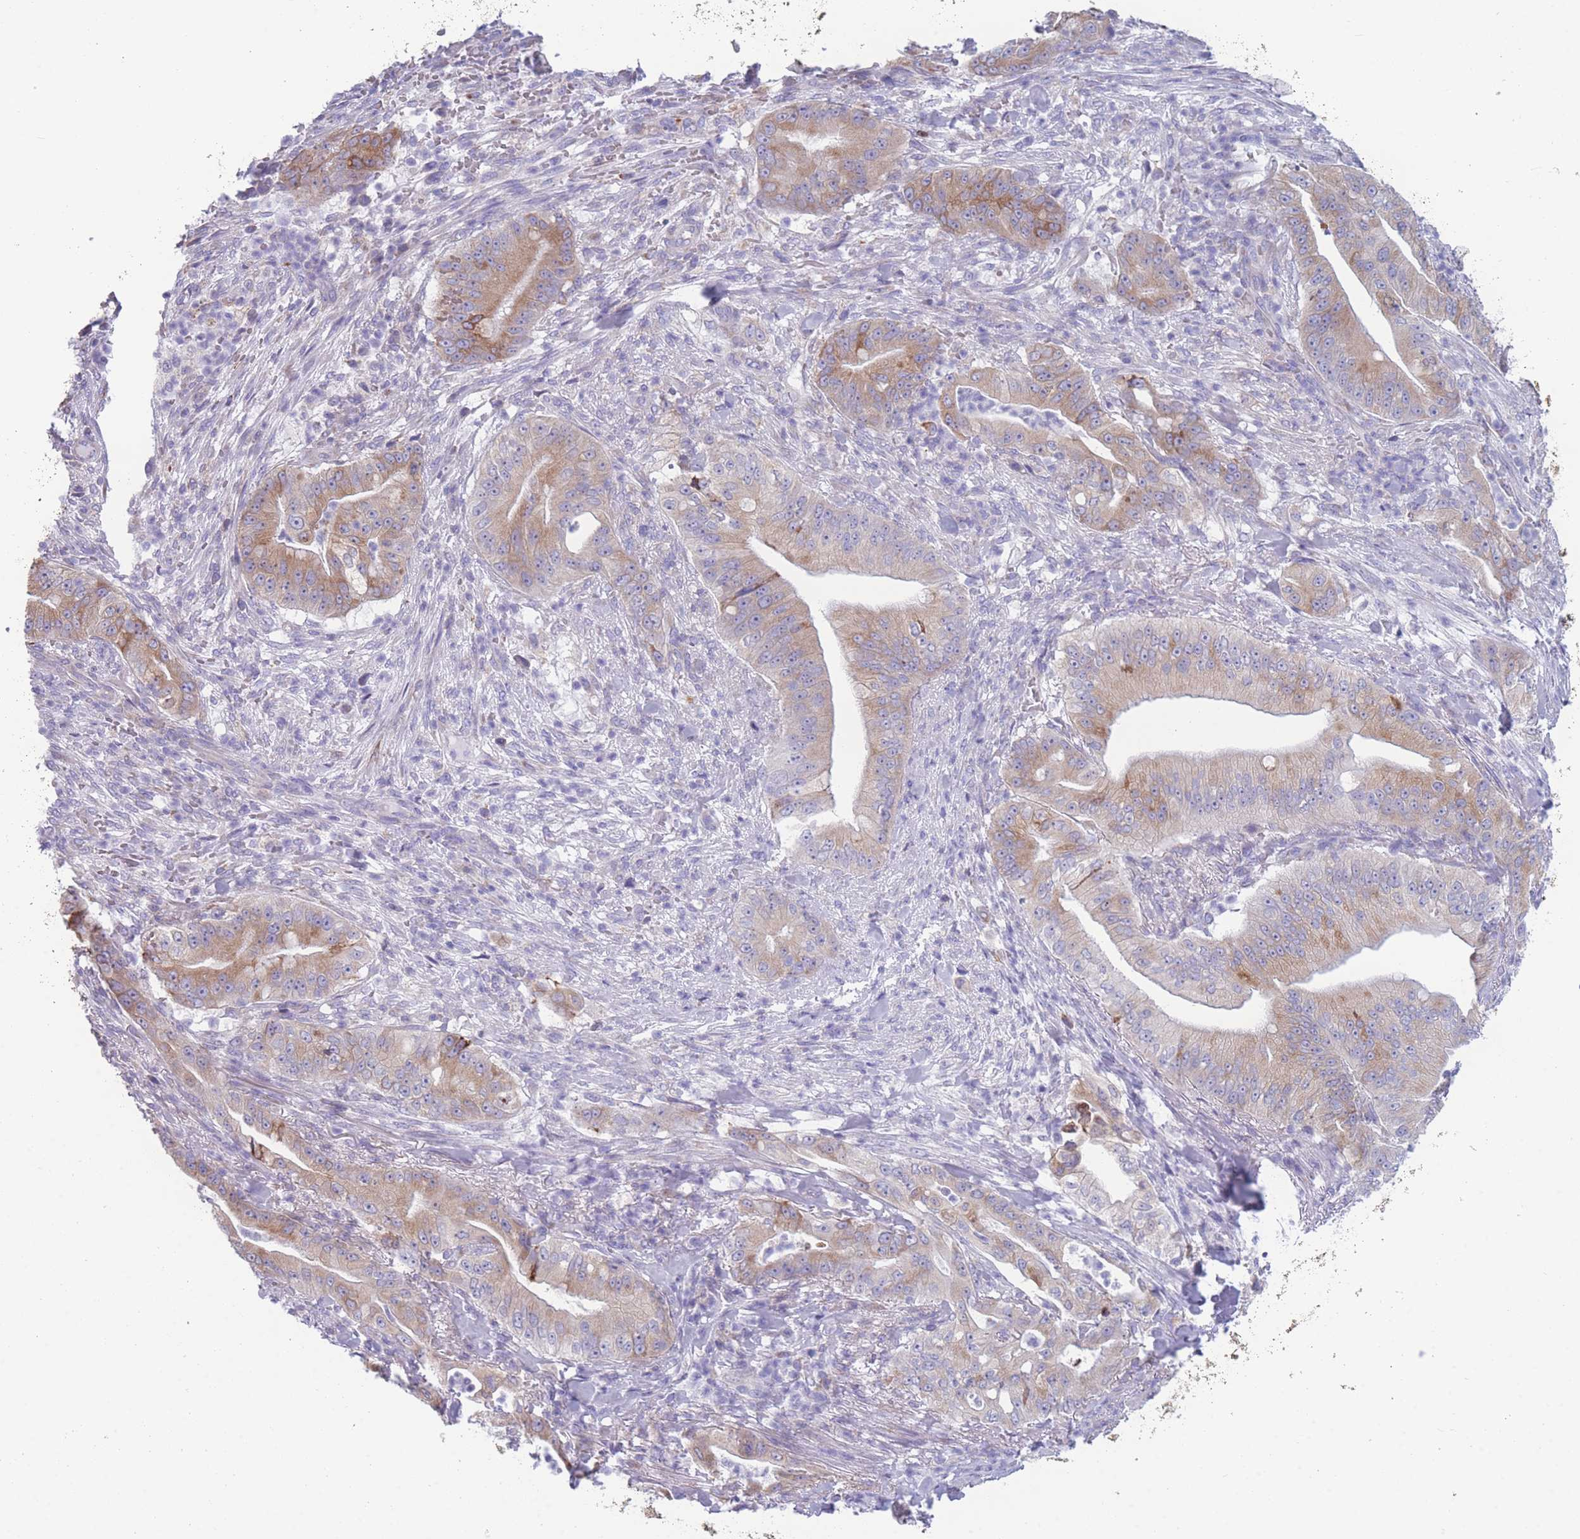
{"staining": {"intensity": "moderate", "quantity": "25%-75%", "location": "cytoplasmic/membranous"}, "tissue": "pancreatic cancer", "cell_type": "Tumor cells", "image_type": "cancer", "snomed": [{"axis": "morphology", "description": "Adenocarcinoma, NOS"}, {"axis": "topography", "description": "Pancreas"}], "caption": "Moderate cytoplasmic/membranous positivity for a protein is identified in about 25%-75% of tumor cells of adenocarcinoma (pancreatic) using immunohistochemistry.", "gene": "XKR8", "patient": {"sex": "male", "age": 71}}